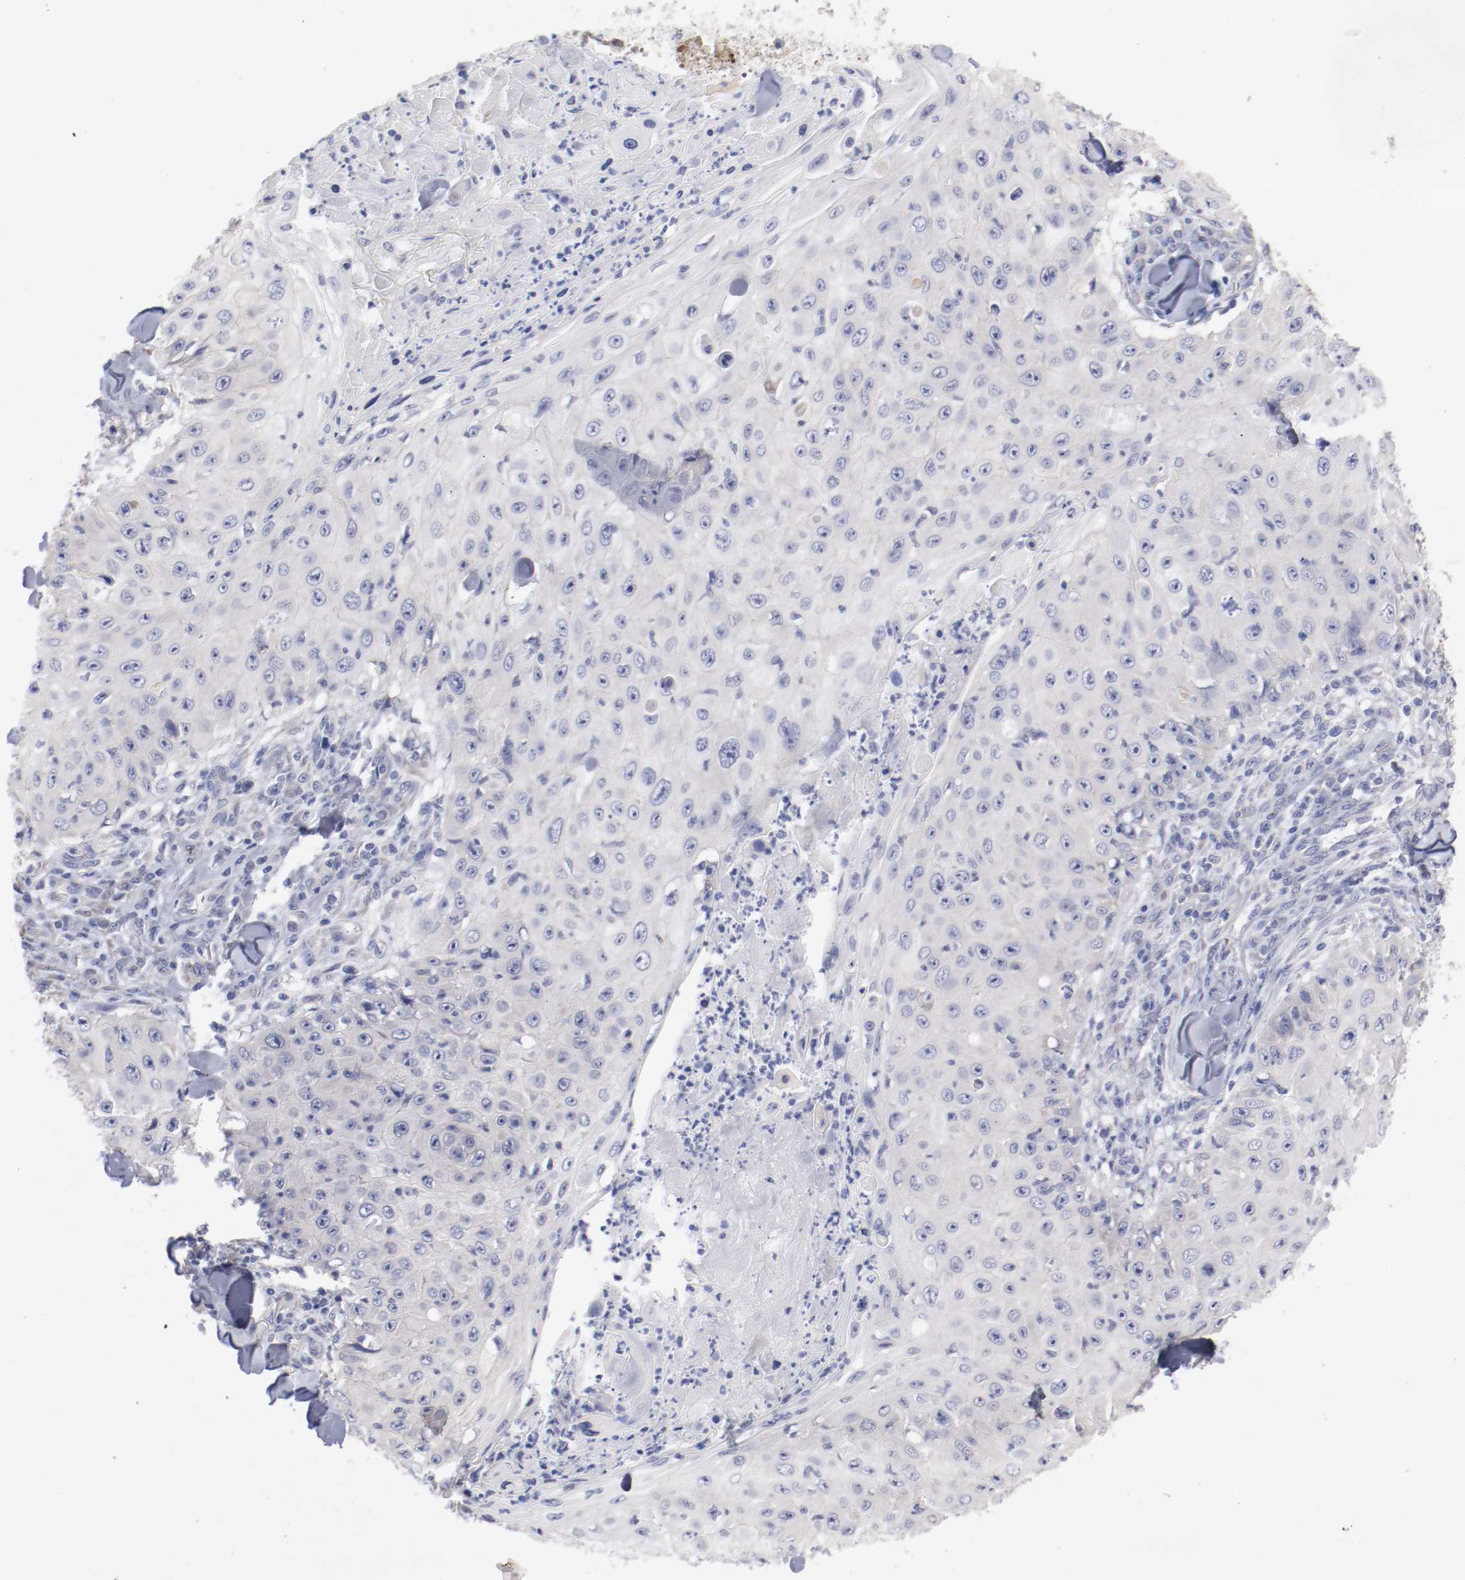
{"staining": {"intensity": "negative", "quantity": "none", "location": "none"}, "tissue": "skin cancer", "cell_type": "Tumor cells", "image_type": "cancer", "snomed": [{"axis": "morphology", "description": "Squamous cell carcinoma, NOS"}, {"axis": "topography", "description": "Skin"}], "caption": "A high-resolution histopathology image shows IHC staining of skin squamous cell carcinoma, which shows no significant staining in tumor cells.", "gene": "CPE", "patient": {"sex": "male", "age": 86}}